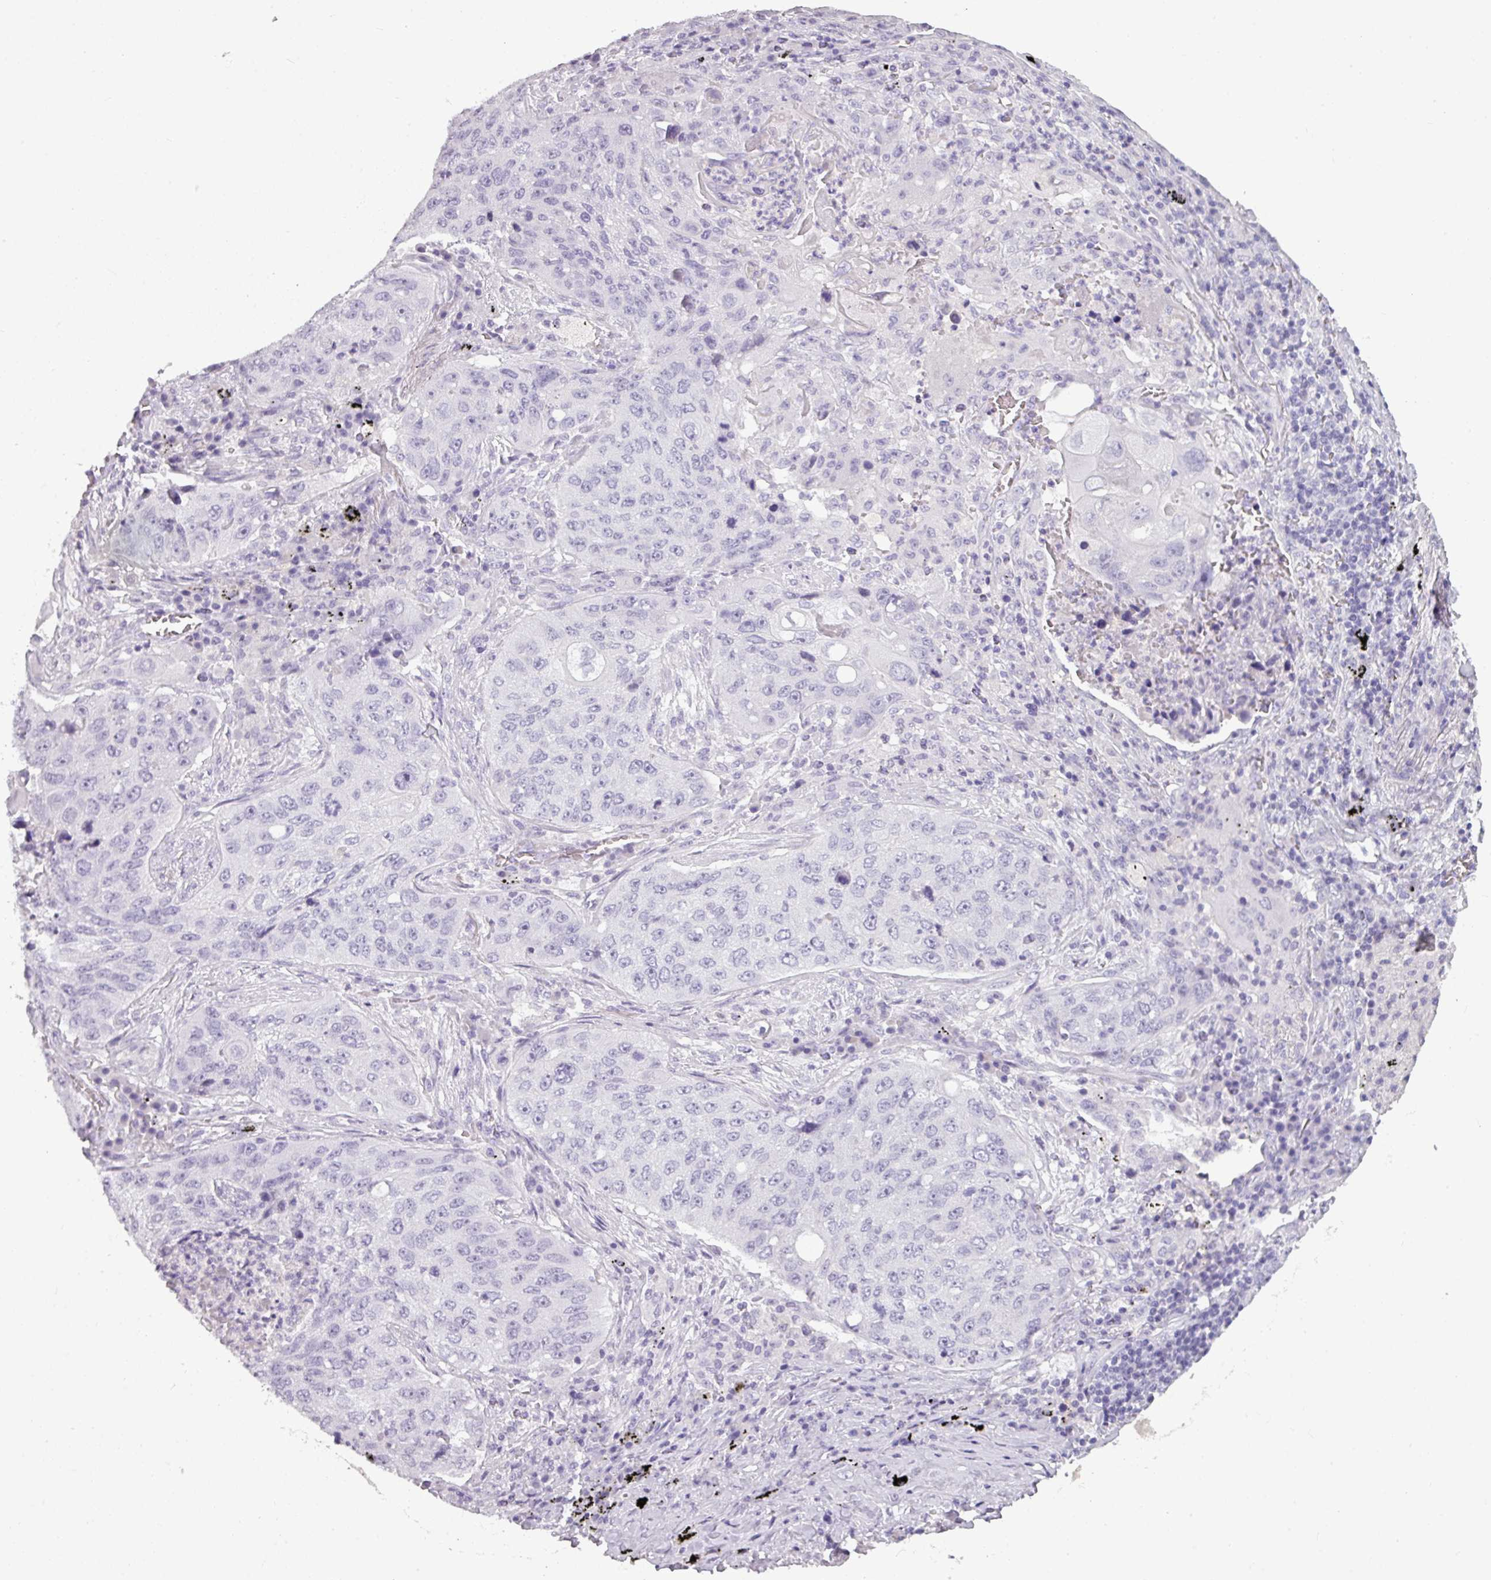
{"staining": {"intensity": "negative", "quantity": "none", "location": "none"}, "tissue": "lung cancer", "cell_type": "Tumor cells", "image_type": "cancer", "snomed": [{"axis": "morphology", "description": "Squamous cell carcinoma, NOS"}, {"axis": "topography", "description": "Lung"}], "caption": "Histopathology image shows no significant protein positivity in tumor cells of lung cancer.", "gene": "TMEM91", "patient": {"sex": "female", "age": 63}}